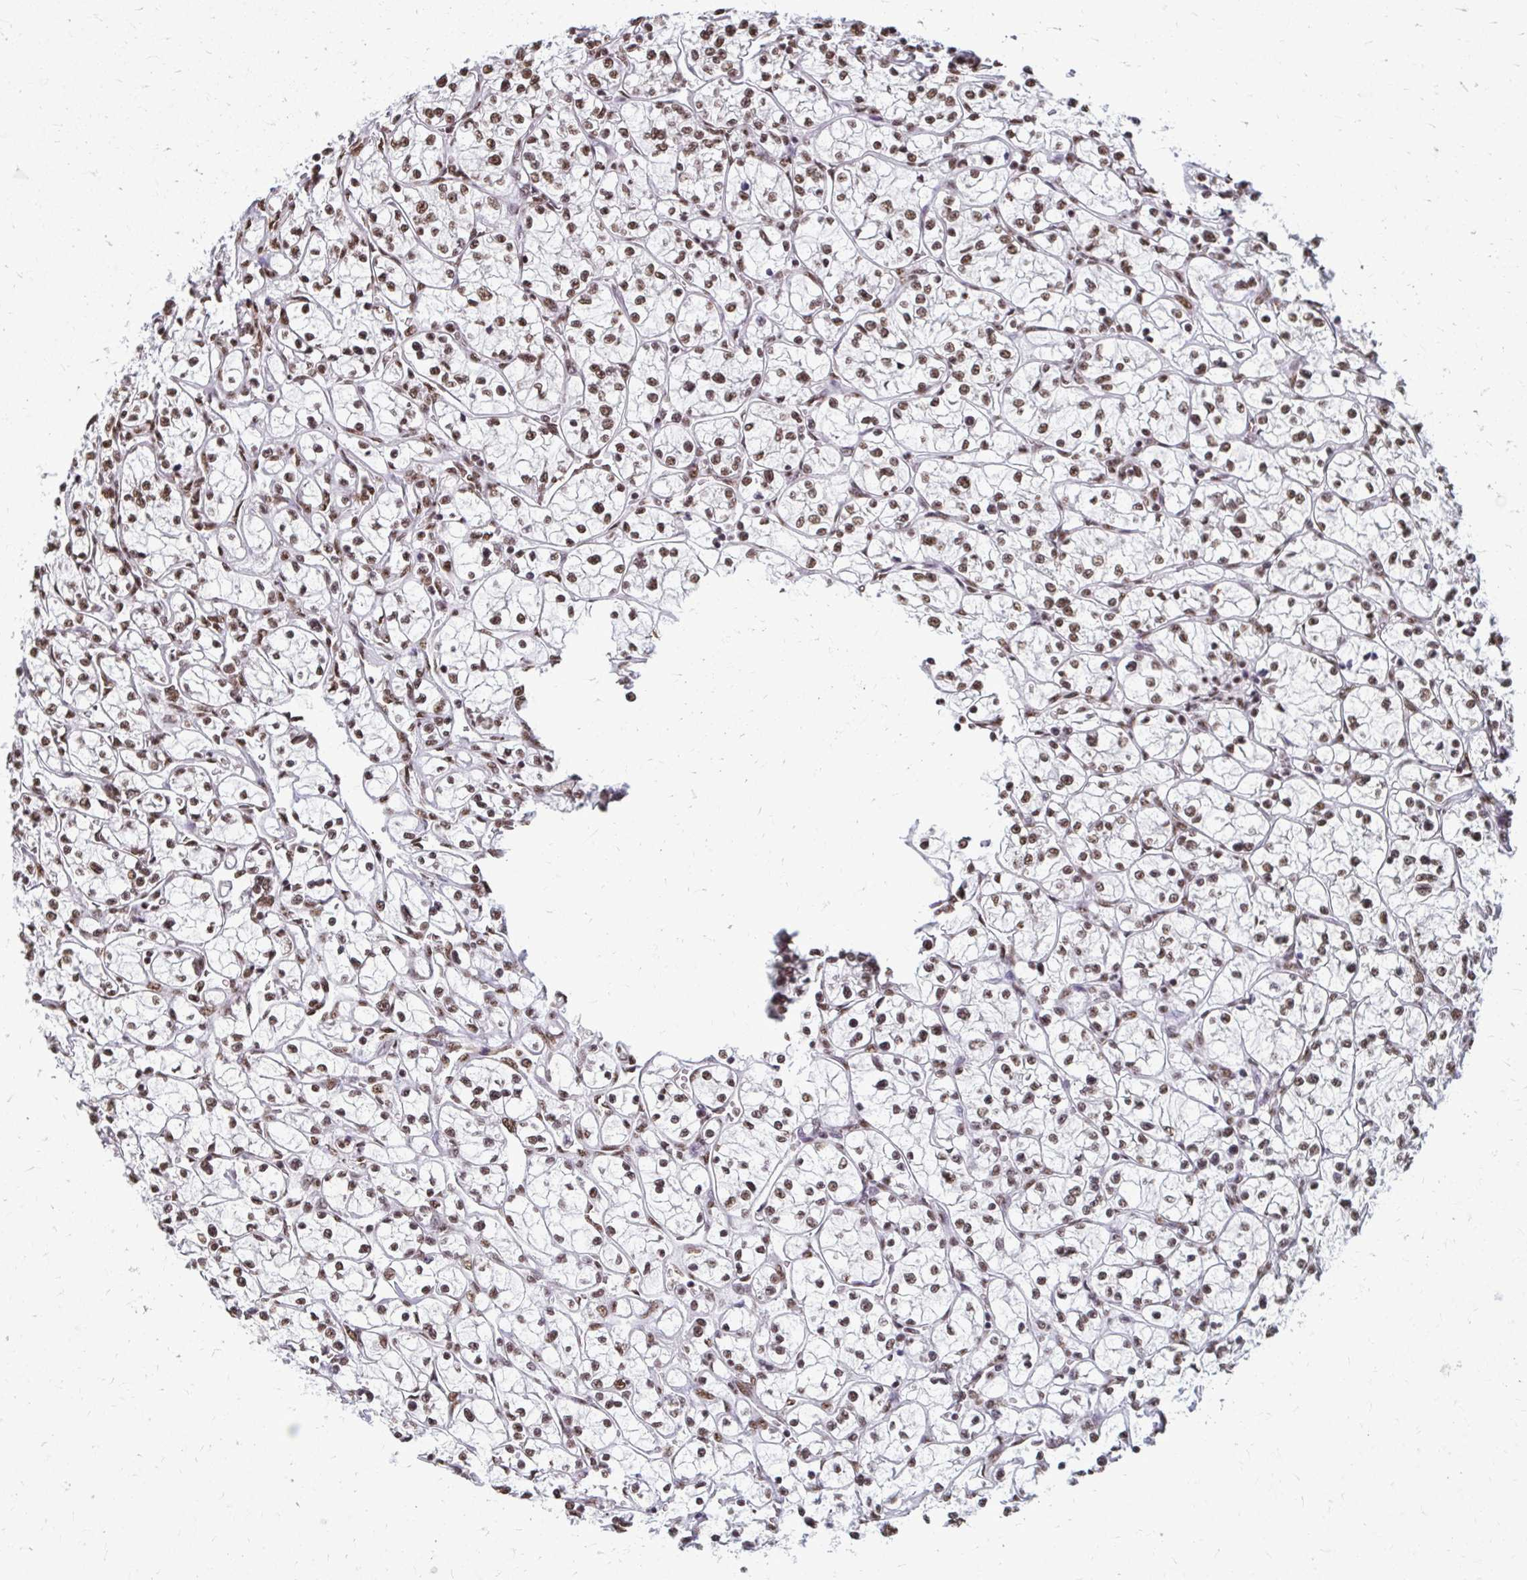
{"staining": {"intensity": "moderate", "quantity": ">75%", "location": "nuclear"}, "tissue": "renal cancer", "cell_type": "Tumor cells", "image_type": "cancer", "snomed": [{"axis": "morphology", "description": "Adenocarcinoma, NOS"}, {"axis": "topography", "description": "Kidney"}], "caption": "Immunohistochemistry (IHC) of renal adenocarcinoma shows medium levels of moderate nuclear positivity in approximately >75% of tumor cells. (DAB (3,3'-diaminobenzidine) IHC, brown staining for protein, blue staining for nuclei).", "gene": "SNRPA", "patient": {"sex": "female", "age": 64}}